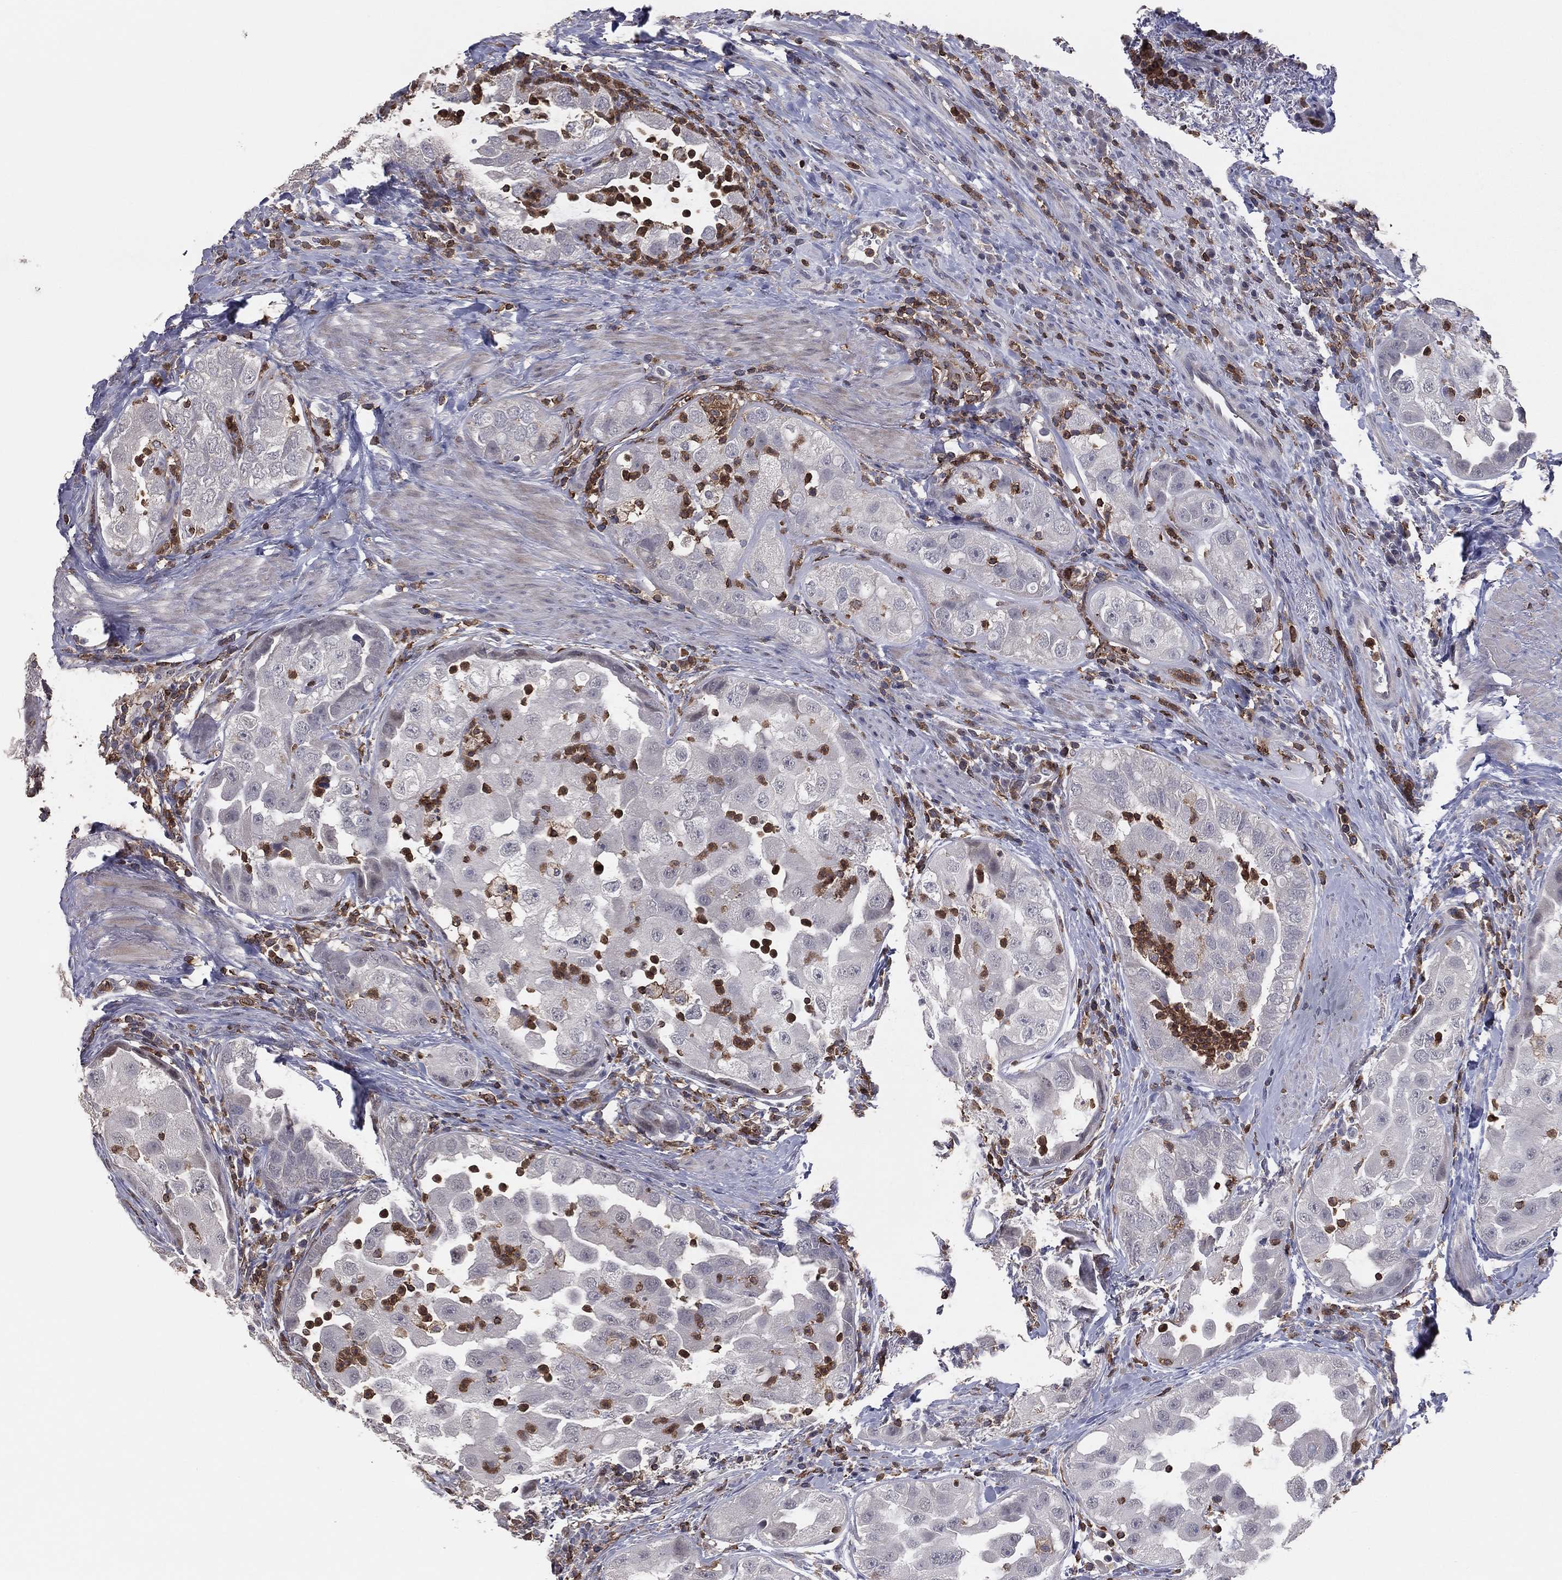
{"staining": {"intensity": "negative", "quantity": "none", "location": "none"}, "tissue": "urothelial cancer", "cell_type": "Tumor cells", "image_type": "cancer", "snomed": [{"axis": "morphology", "description": "Urothelial carcinoma, High grade"}, {"axis": "topography", "description": "Urinary bladder"}], "caption": "Urothelial carcinoma (high-grade) stained for a protein using IHC exhibits no positivity tumor cells.", "gene": "PSTPIP1", "patient": {"sex": "female", "age": 41}}